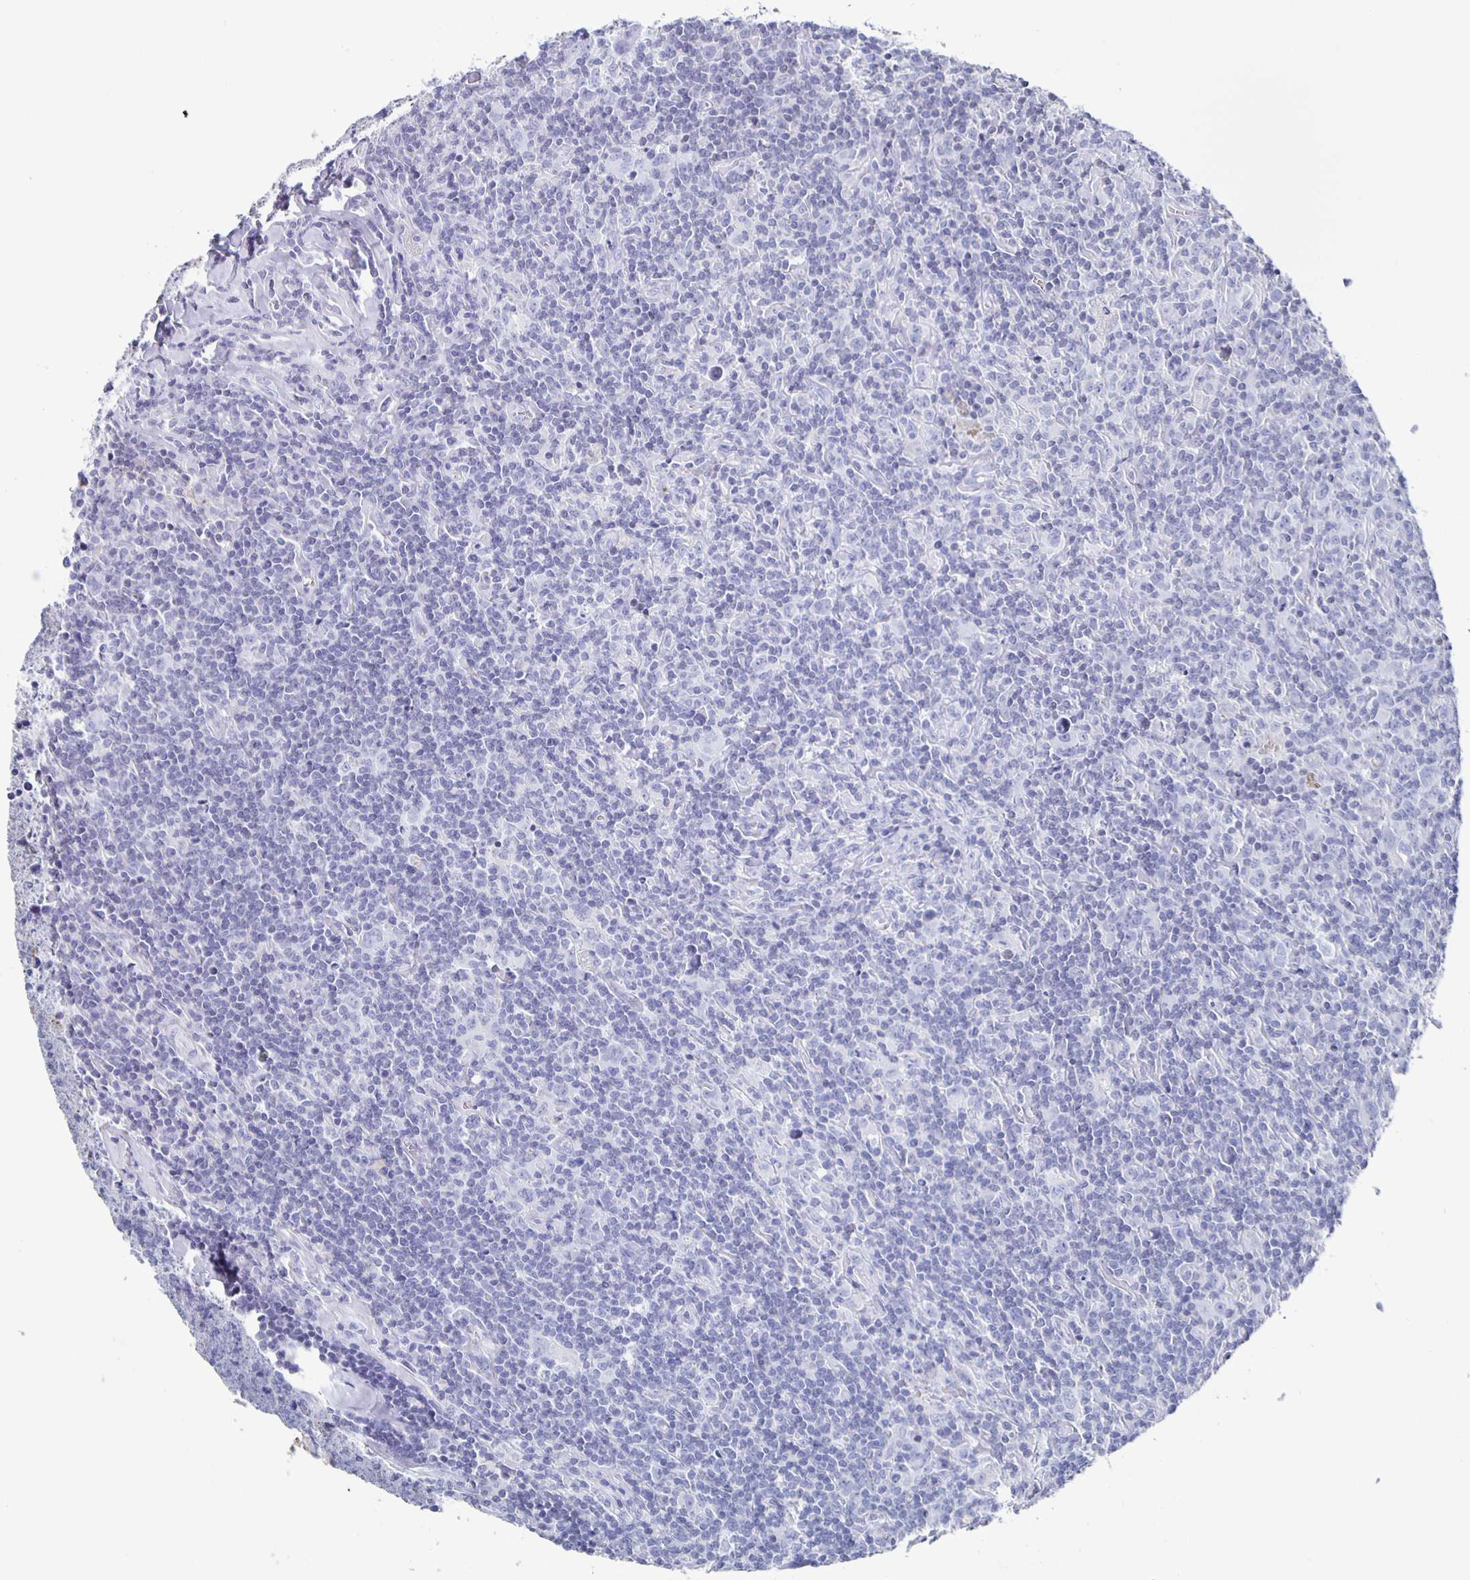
{"staining": {"intensity": "negative", "quantity": "none", "location": "none"}, "tissue": "lymphoma", "cell_type": "Tumor cells", "image_type": "cancer", "snomed": [{"axis": "morphology", "description": "Hodgkin's disease, NOS"}, {"axis": "topography", "description": "Lymph node"}], "caption": "DAB immunohistochemical staining of Hodgkin's disease displays no significant staining in tumor cells.", "gene": "FGA", "patient": {"sex": "female", "age": 18}}